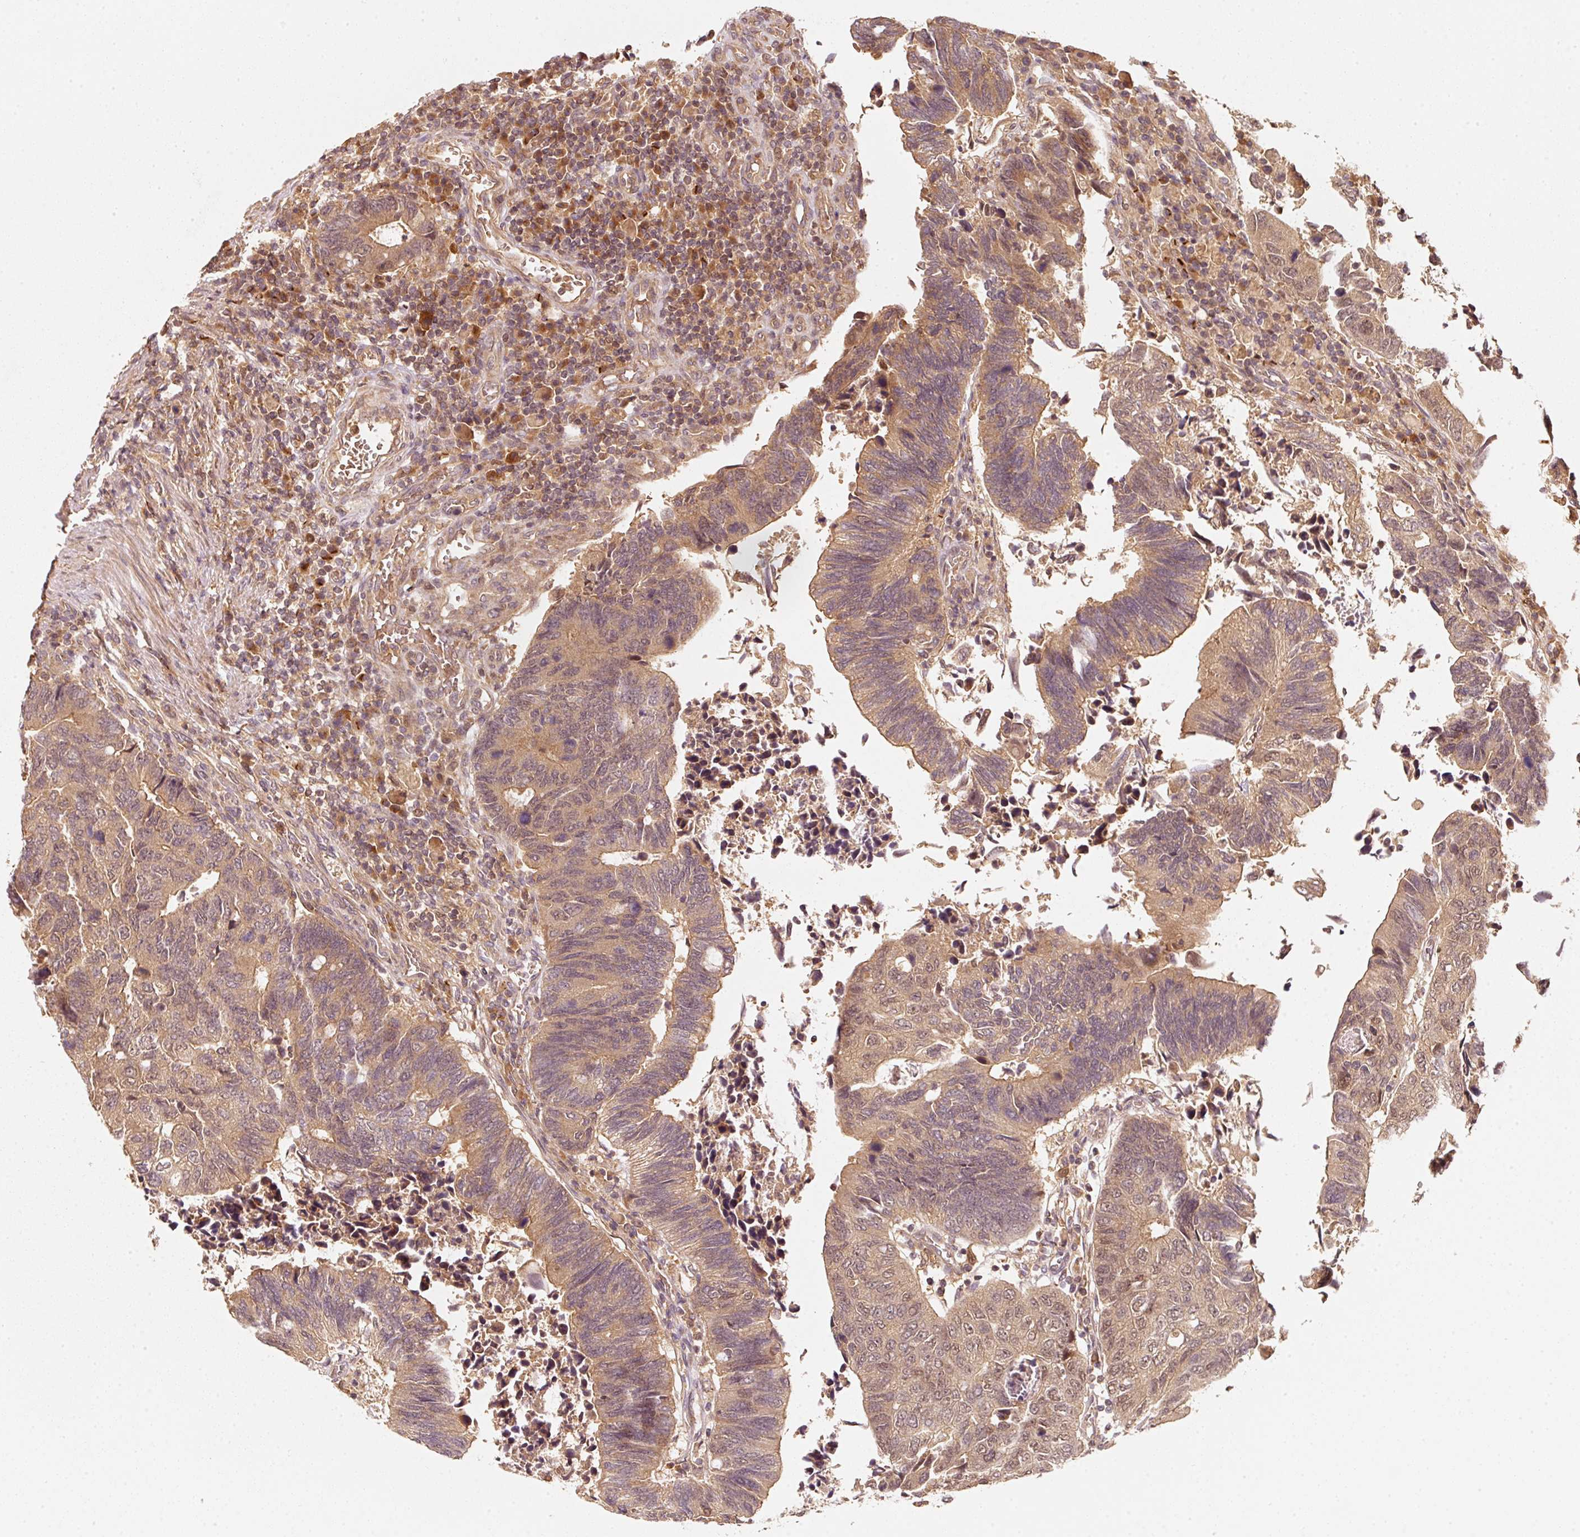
{"staining": {"intensity": "moderate", "quantity": ">75%", "location": "cytoplasmic/membranous"}, "tissue": "colorectal cancer", "cell_type": "Tumor cells", "image_type": "cancer", "snomed": [{"axis": "morphology", "description": "Adenocarcinoma, NOS"}, {"axis": "topography", "description": "Colon"}], "caption": "Tumor cells reveal medium levels of moderate cytoplasmic/membranous staining in about >75% of cells in colorectal cancer. The staining is performed using DAB (3,3'-diaminobenzidine) brown chromogen to label protein expression. The nuclei are counter-stained blue using hematoxylin.", "gene": "RRAS2", "patient": {"sex": "male", "age": 87}}